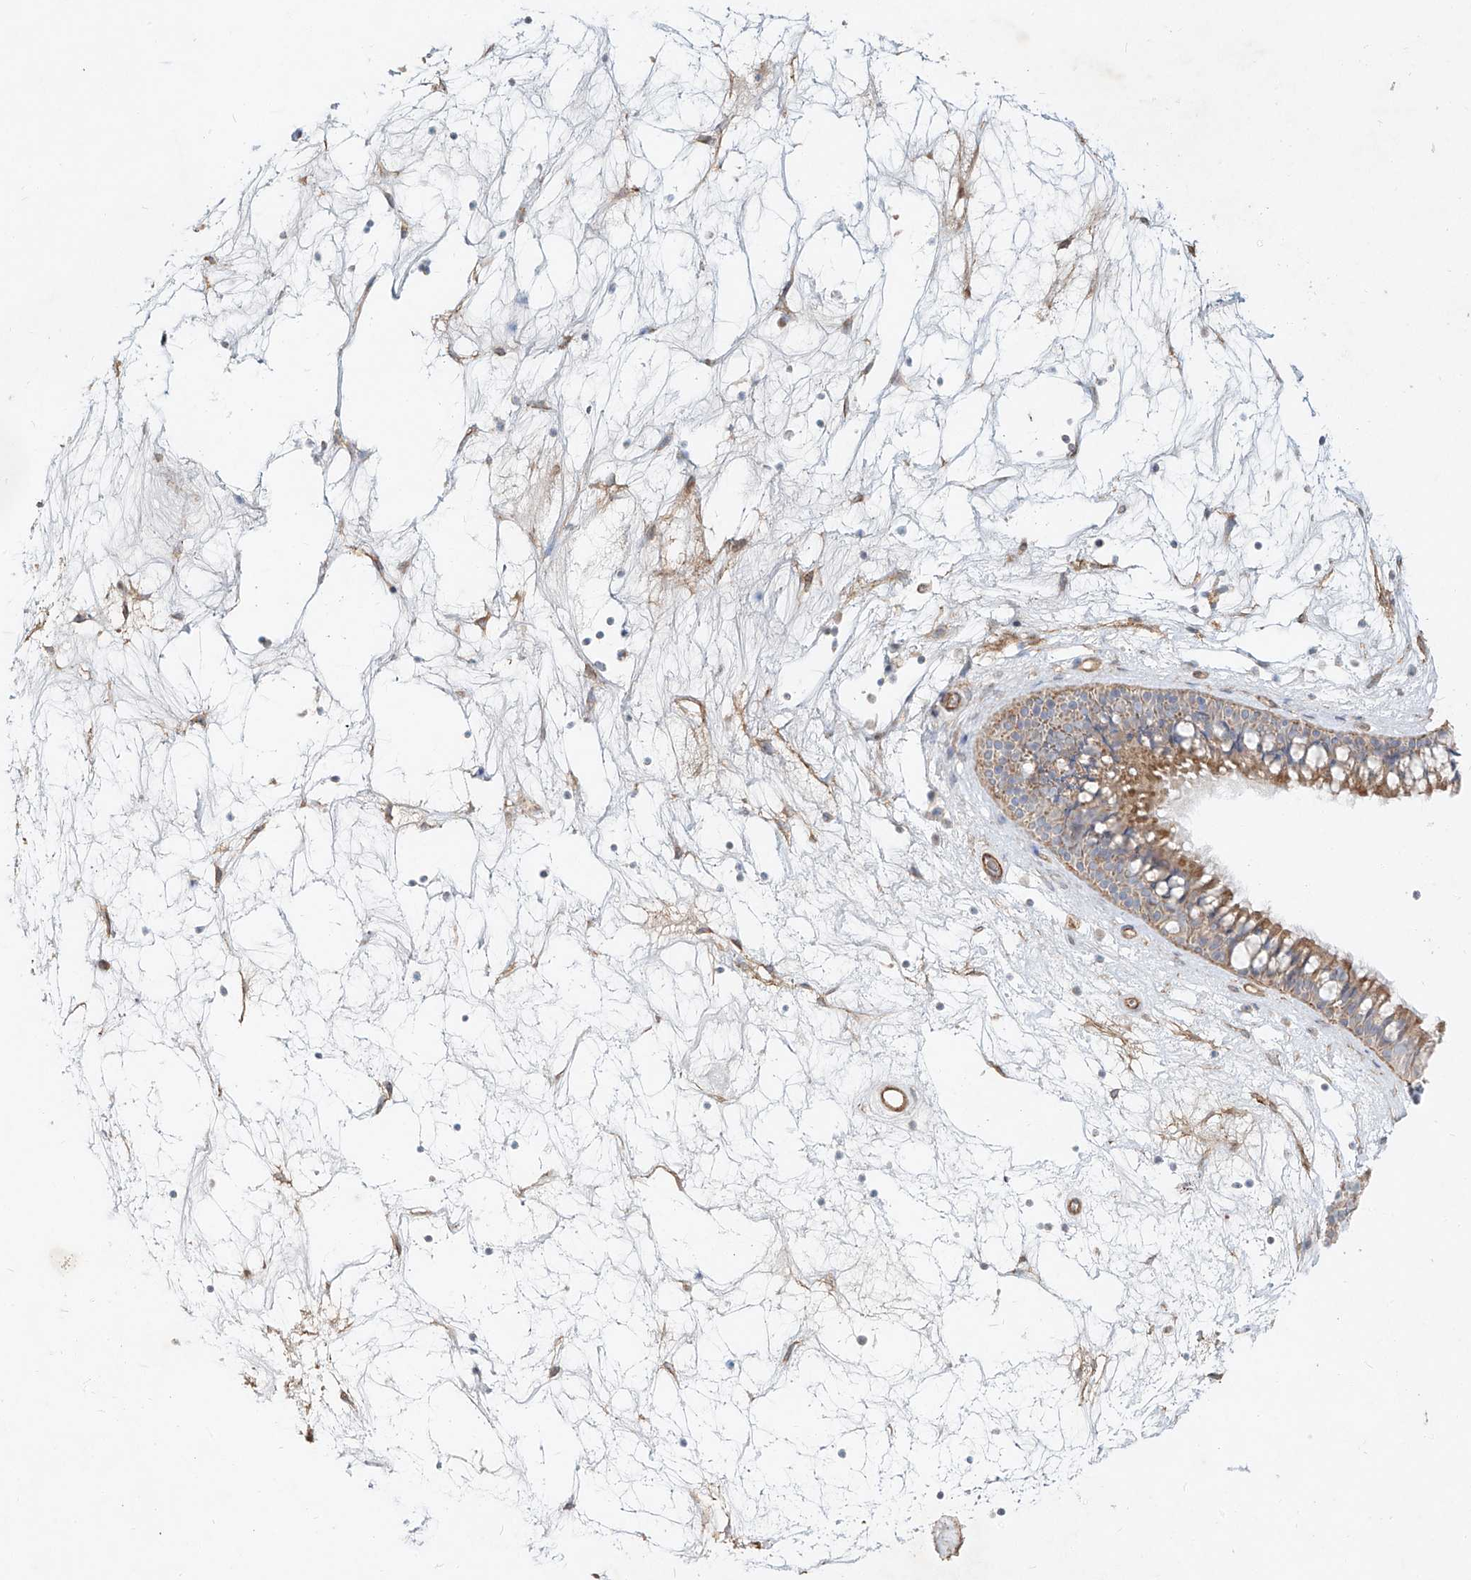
{"staining": {"intensity": "moderate", "quantity": ">75%", "location": "cytoplasmic/membranous"}, "tissue": "nasopharynx", "cell_type": "Respiratory epithelial cells", "image_type": "normal", "snomed": [{"axis": "morphology", "description": "Normal tissue, NOS"}, {"axis": "topography", "description": "Nasopharynx"}], "caption": "Immunohistochemical staining of unremarkable human nasopharynx displays moderate cytoplasmic/membranous protein staining in about >75% of respiratory epithelial cells. Using DAB (brown) and hematoxylin (blue) stains, captured at high magnification using brightfield microscopy.", "gene": "AJM1", "patient": {"sex": "male", "age": 64}}